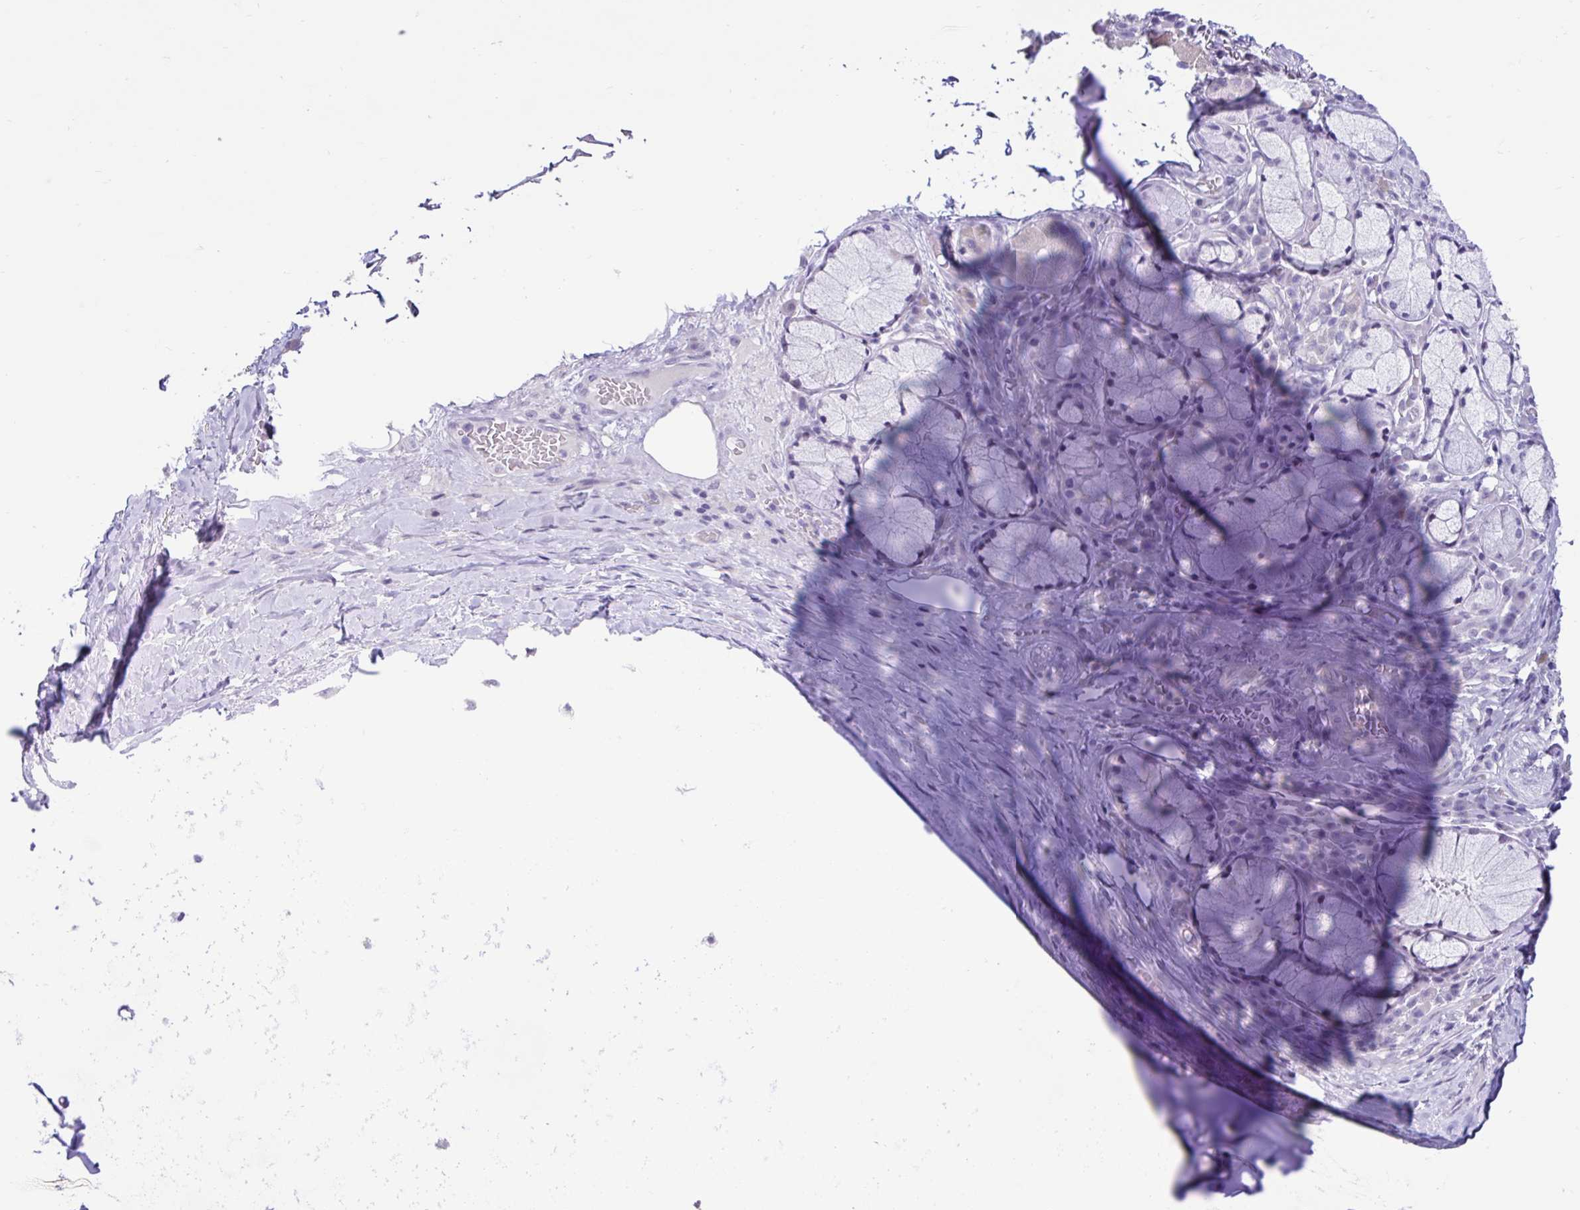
{"staining": {"intensity": "negative", "quantity": "none", "location": "none"}, "tissue": "adipose tissue", "cell_type": "Adipocytes", "image_type": "normal", "snomed": [{"axis": "morphology", "description": "Normal tissue, NOS"}, {"axis": "topography", "description": "Cartilage tissue"}, {"axis": "topography", "description": "Bronchus"}], "caption": "IHC histopathology image of benign adipose tissue: adipose tissue stained with DAB (3,3'-diaminobenzidine) demonstrates no significant protein staining in adipocytes.", "gene": "NHLH2", "patient": {"sex": "male", "age": 56}}